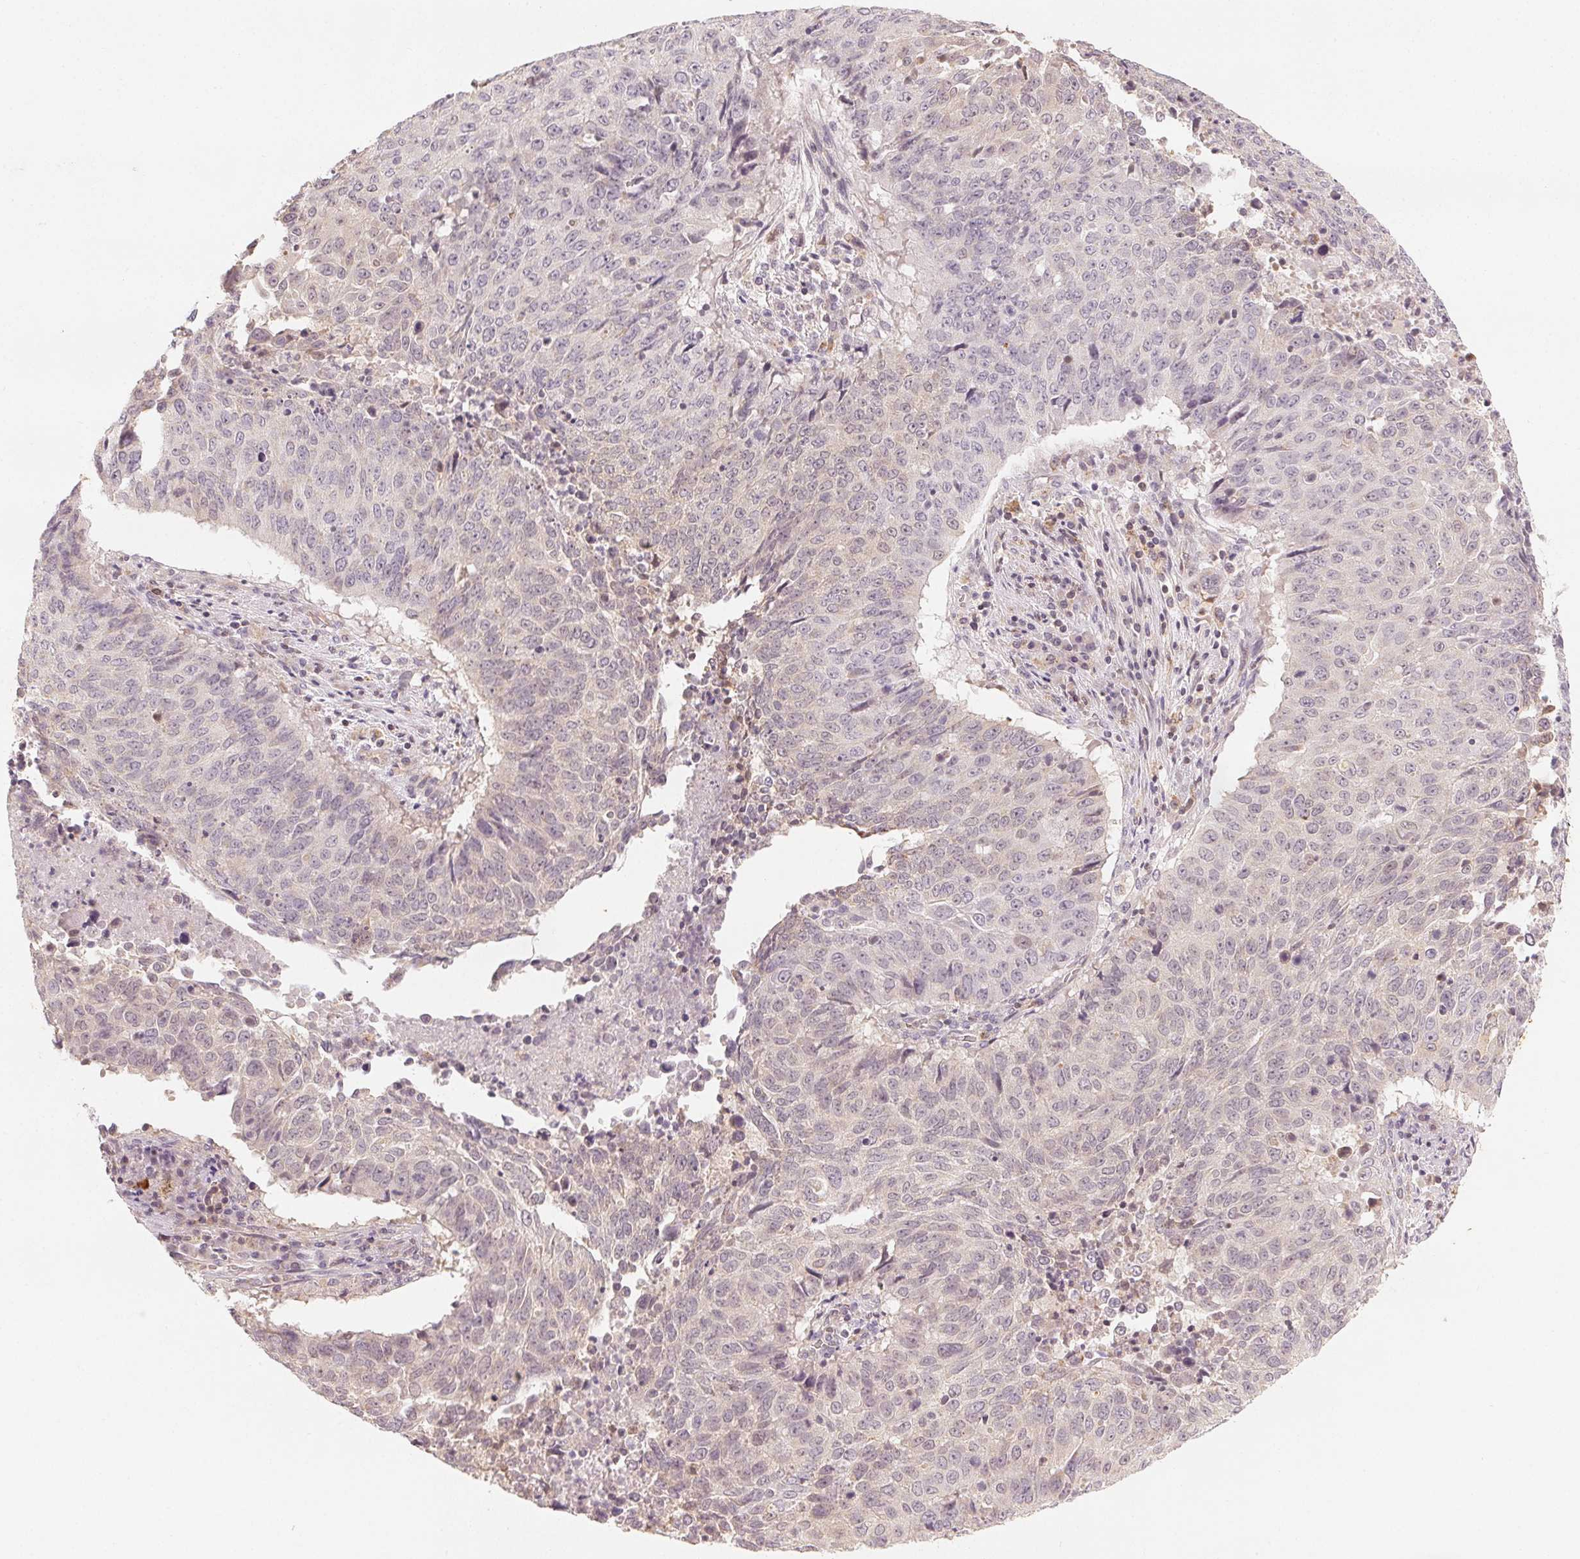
{"staining": {"intensity": "negative", "quantity": "none", "location": "none"}, "tissue": "lung cancer", "cell_type": "Tumor cells", "image_type": "cancer", "snomed": [{"axis": "morphology", "description": "Normal tissue, NOS"}, {"axis": "morphology", "description": "Squamous cell carcinoma, NOS"}, {"axis": "topography", "description": "Bronchus"}, {"axis": "topography", "description": "Lung"}], "caption": "Protein analysis of lung cancer (squamous cell carcinoma) demonstrates no significant expression in tumor cells.", "gene": "NCOA4", "patient": {"sex": "male", "age": 64}}